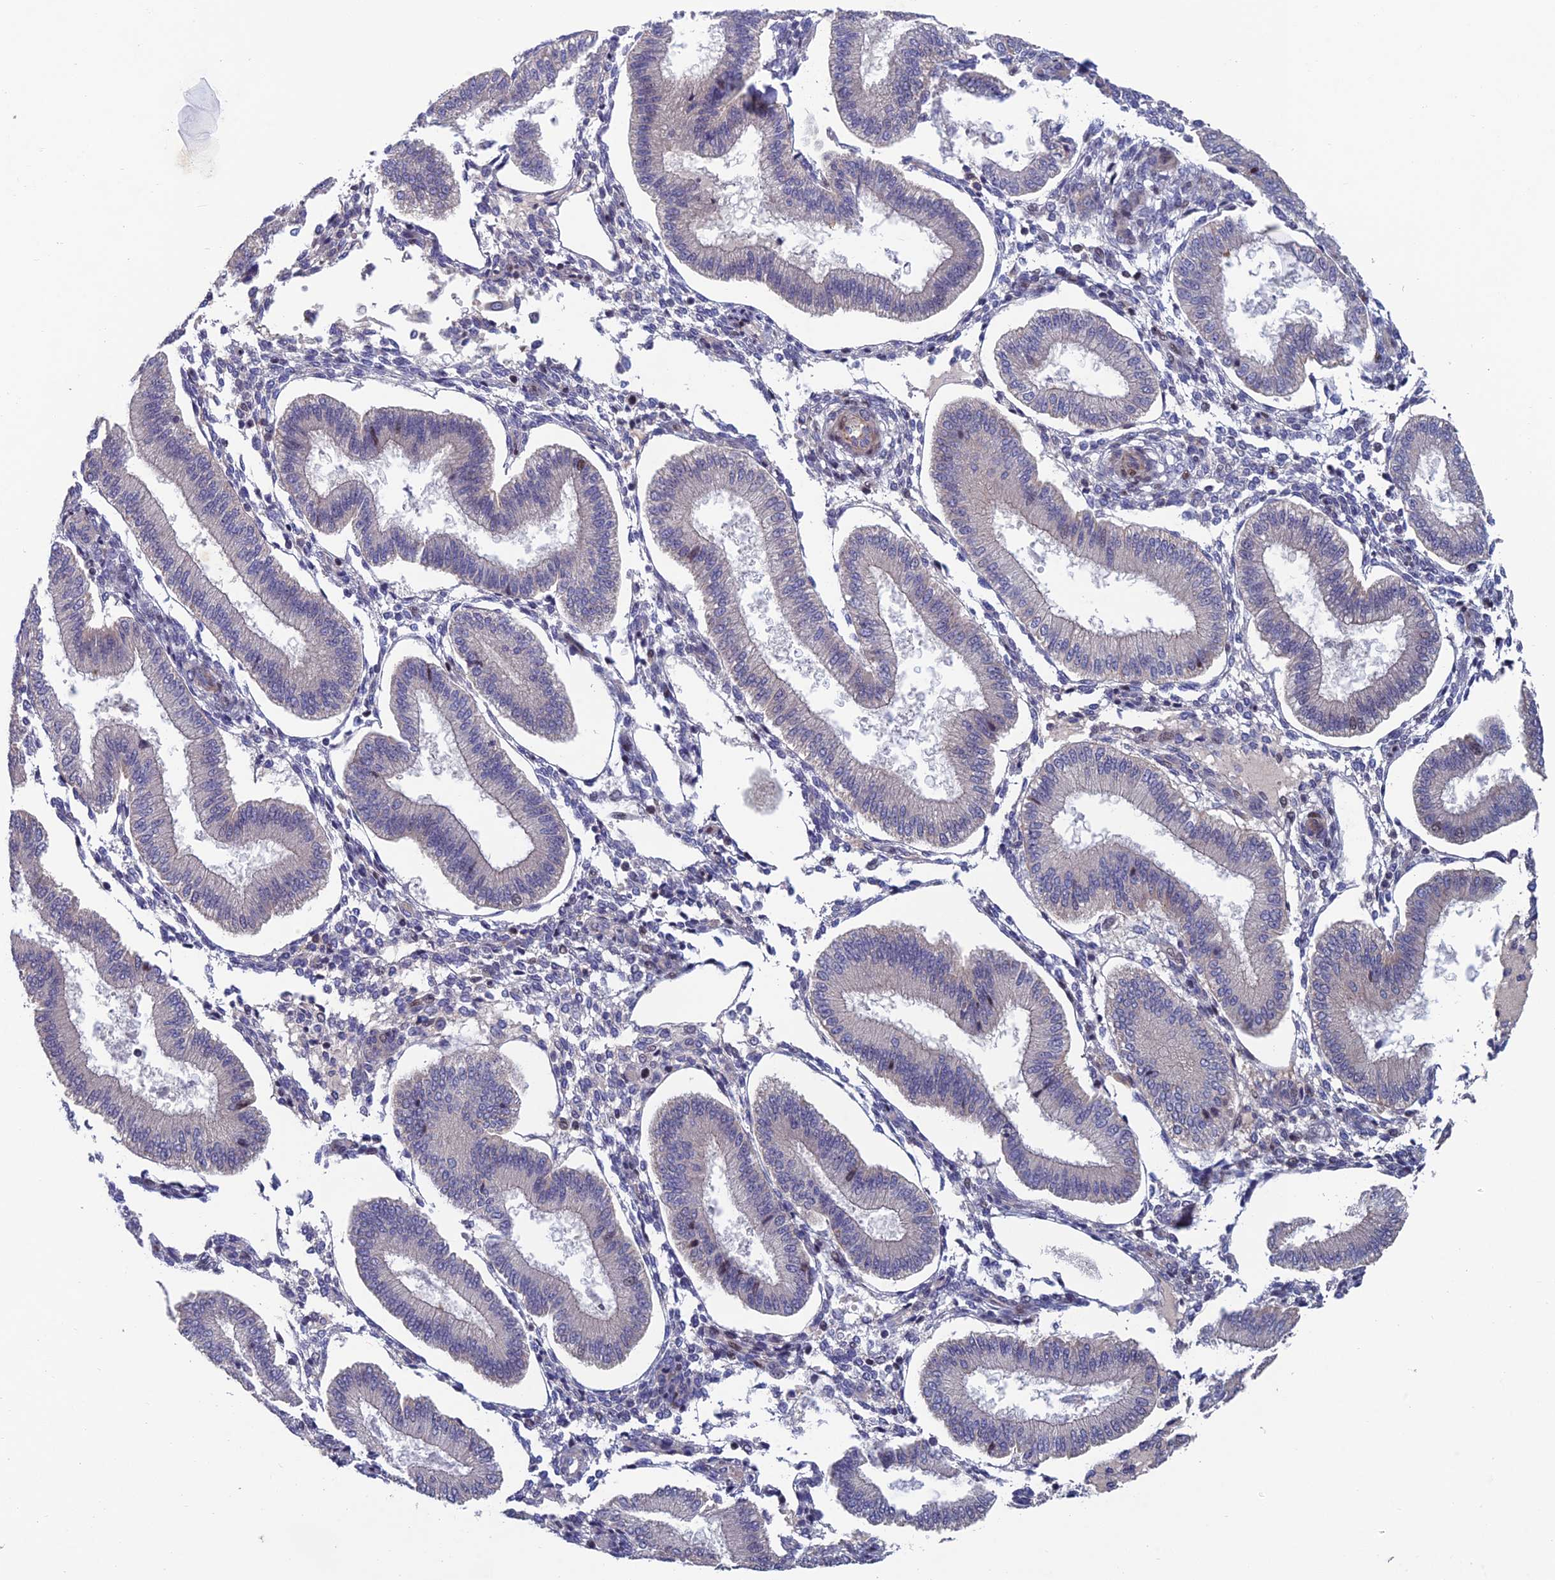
{"staining": {"intensity": "negative", "quantity": "none", "location": "none"}, "tissue": "endometrium", "cell_type": "Cells in endometrial stroma", "image_type": "normal", "snomed": [{"axis": "morphology", "description": "Normal tissue, NOS"}, {"axis": "topography", "description": "Endometrium"}], "caption": "This is an IHC micrograph of normal human endometrium. There is no staining in cells in endometrial stroma.", "gene": "USP37", "patient": {"sex": "female", "age": 39}}